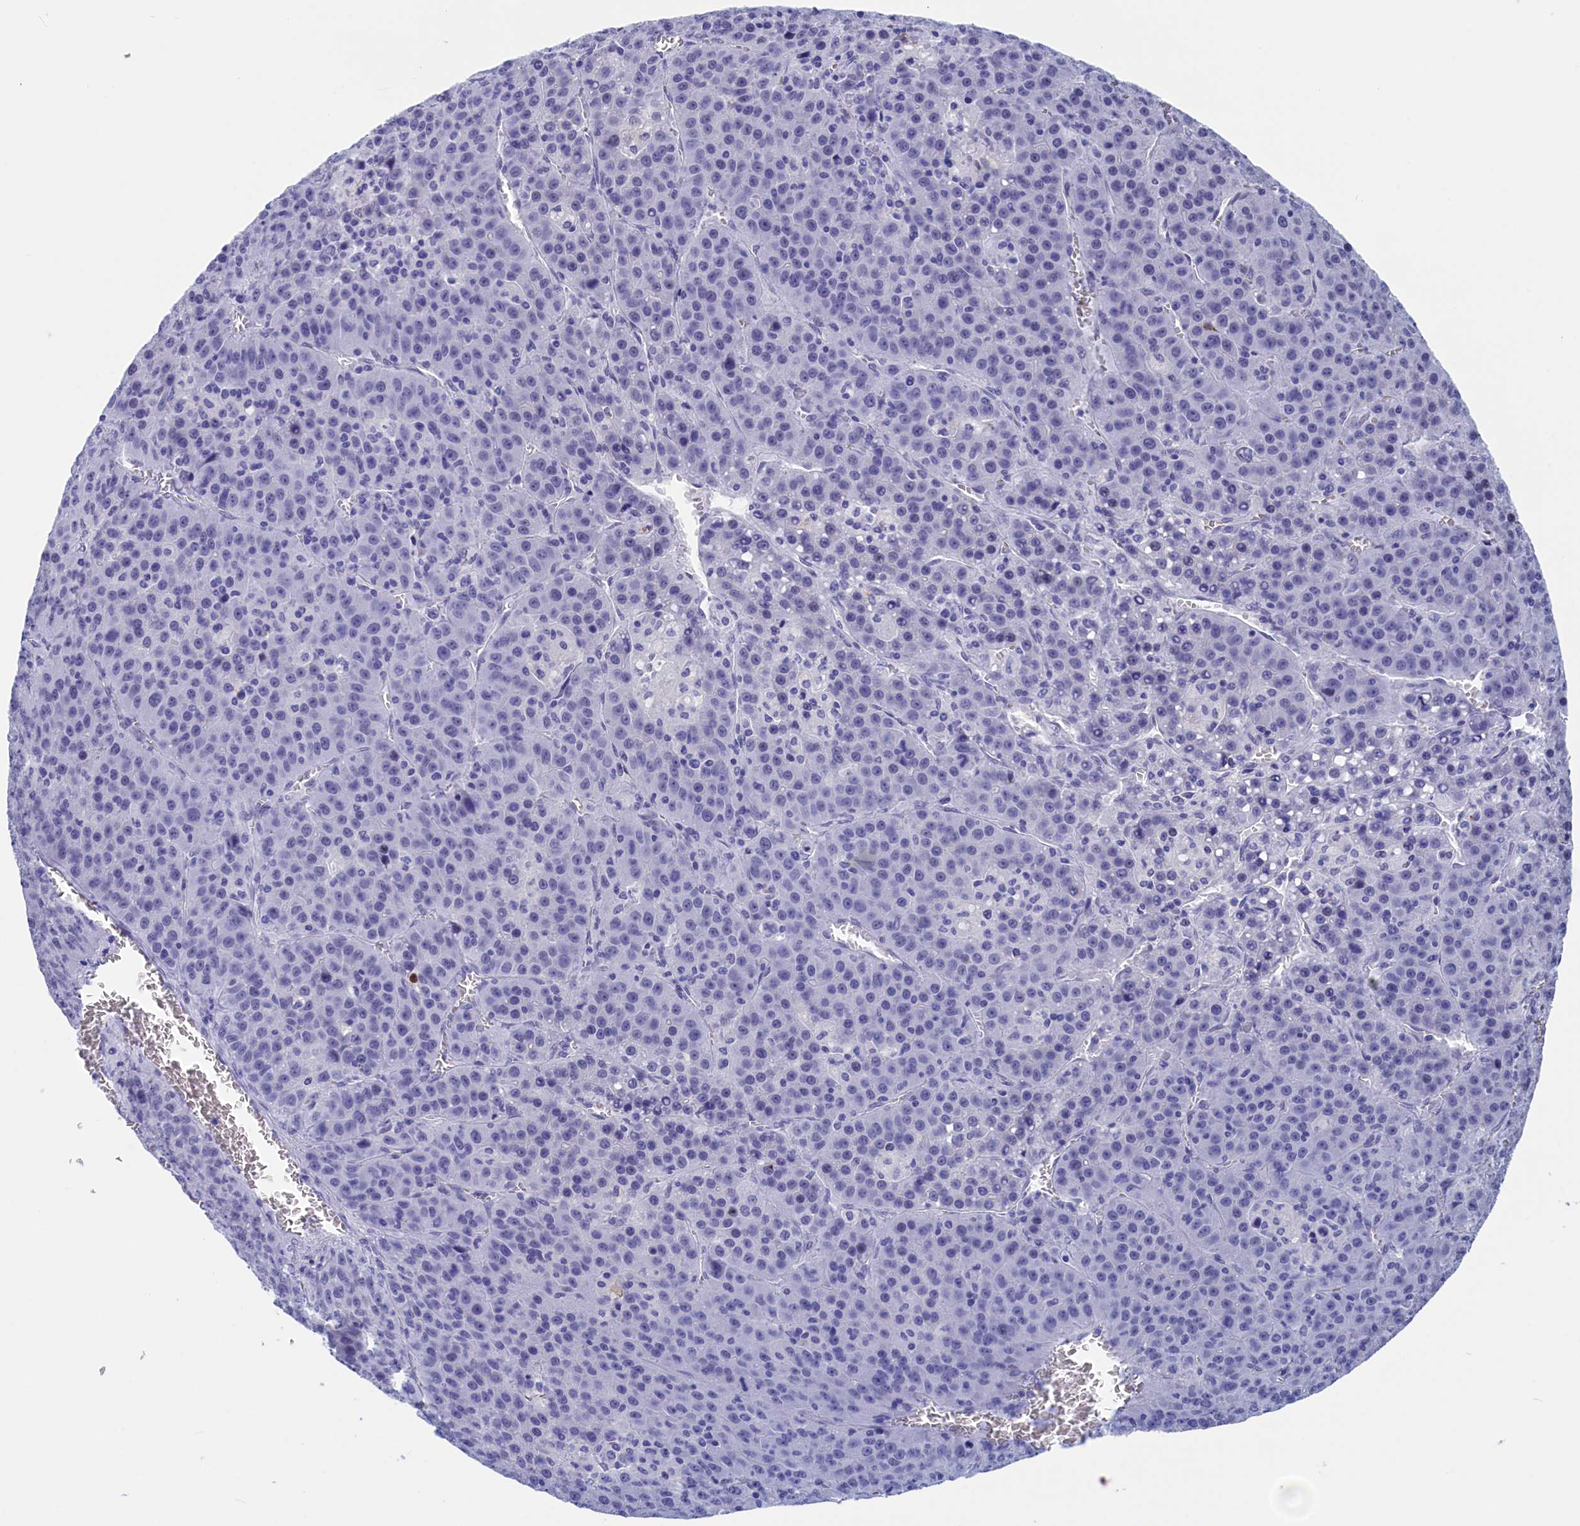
{"staining": {"intensity": "negative", "quantity": "none", "location": "none"}, "tissue": "liver cancer", "cell_type": "Tumor cells", "image_type": "cancer", "snomed": [{"axis": "morphology", "description": "Carcinoma, Hepatocellular, NOS"}, {"axis": "topography", "description": "Liver"}], "caption": "The immunohistochemistry image has no significant staining in tumor cells of liver hepatocellular carcinoma tissue.", "gene": "WDR83", "patient": {"sex": "female", "age": 53}}